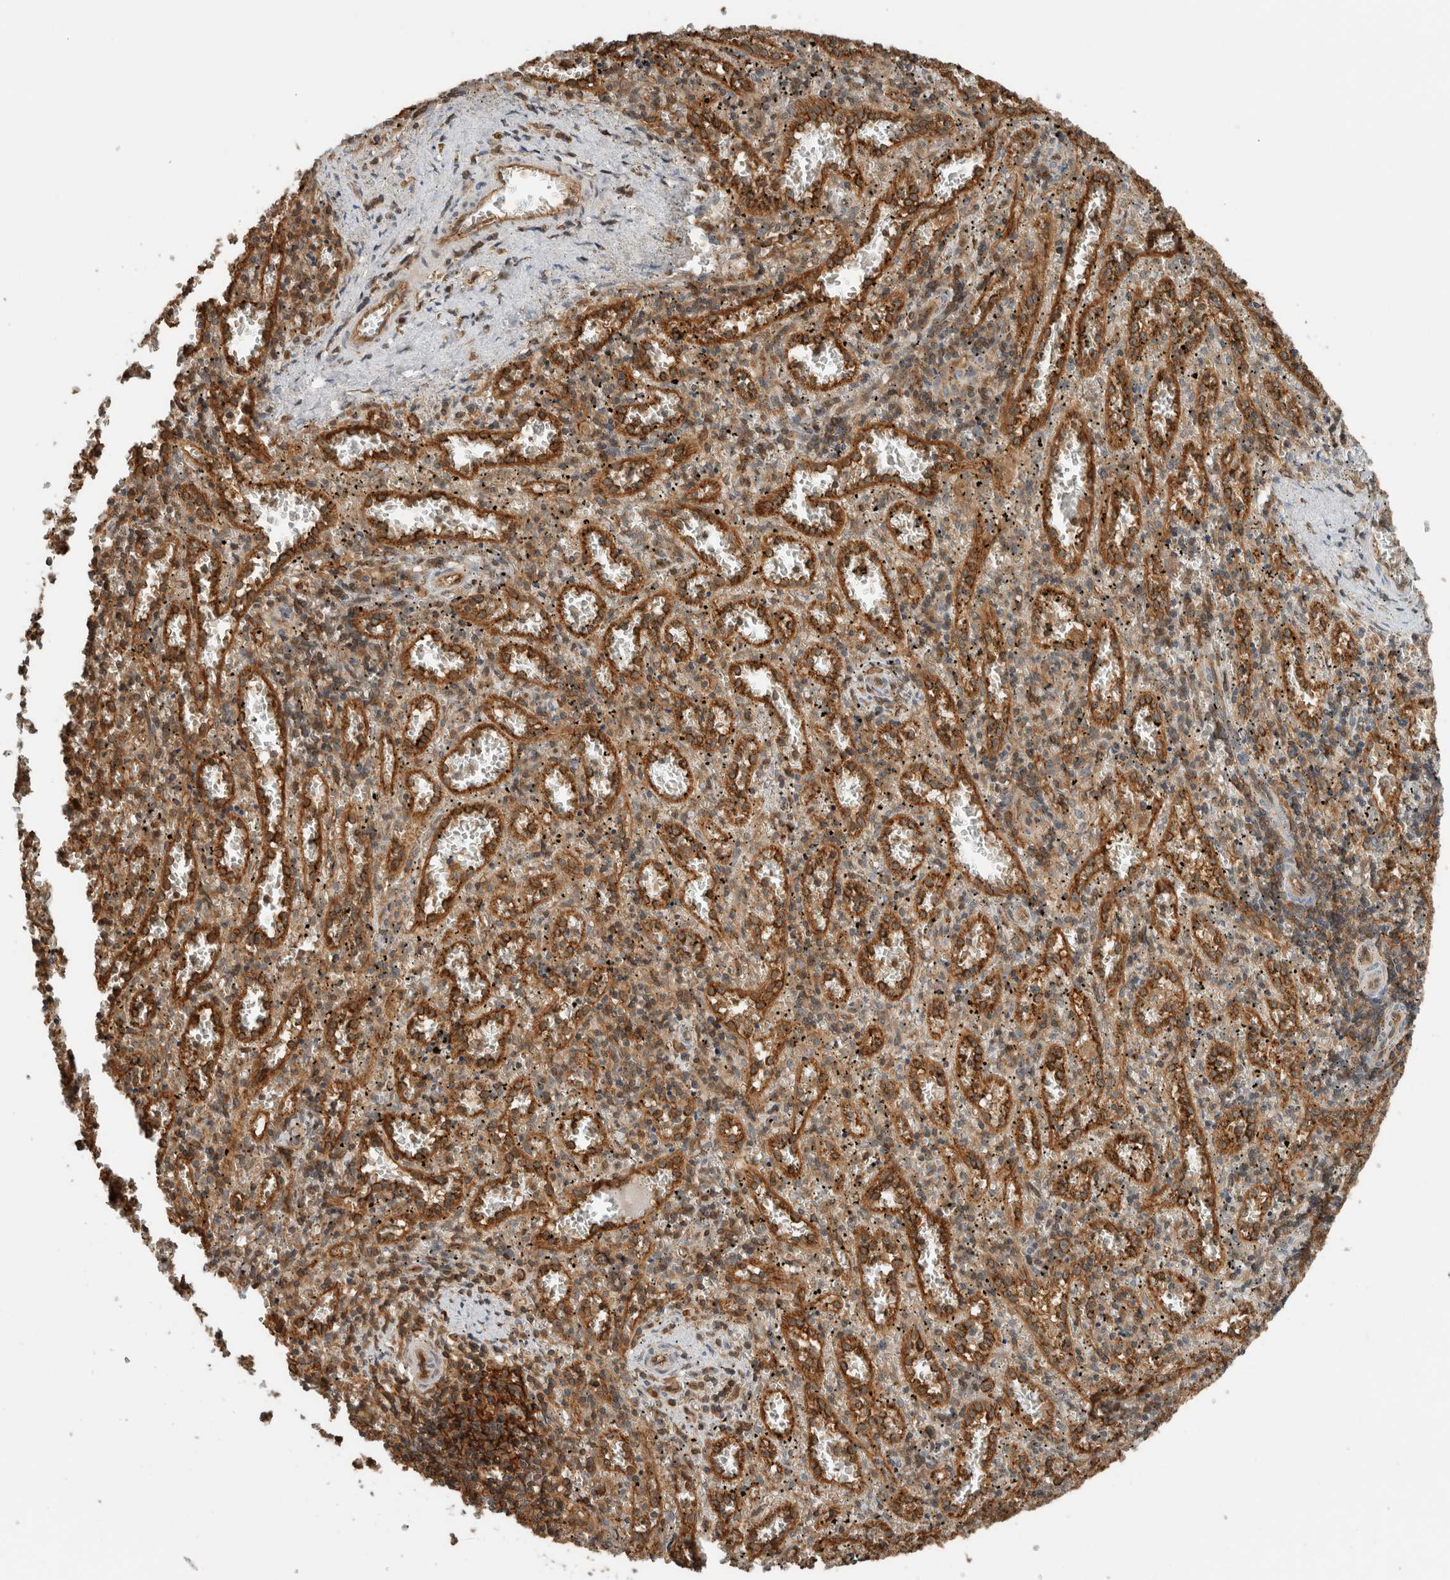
{"staining": {"intensity": "weak", "quantity": "<25%", "location": "cytoplasmic/membranous"}, "tissue": "spleen", "cell_type": "Cells in red pulp", "image_type": "normal", "snomed": [{"axis": "morphology", "description": "Normal tissue, NOS"}, {"axis": "topography", "description": "Spleen"}], "caption": "This image is of unremarkable spleen stained with immunohistochemistry (IHC) to label a protein in brown with the nuclei are counter-stained blue. There is no expression in cells in red pulp.", "gene": "PFDN4", "patient": {"sex": "male", "age": 11}}